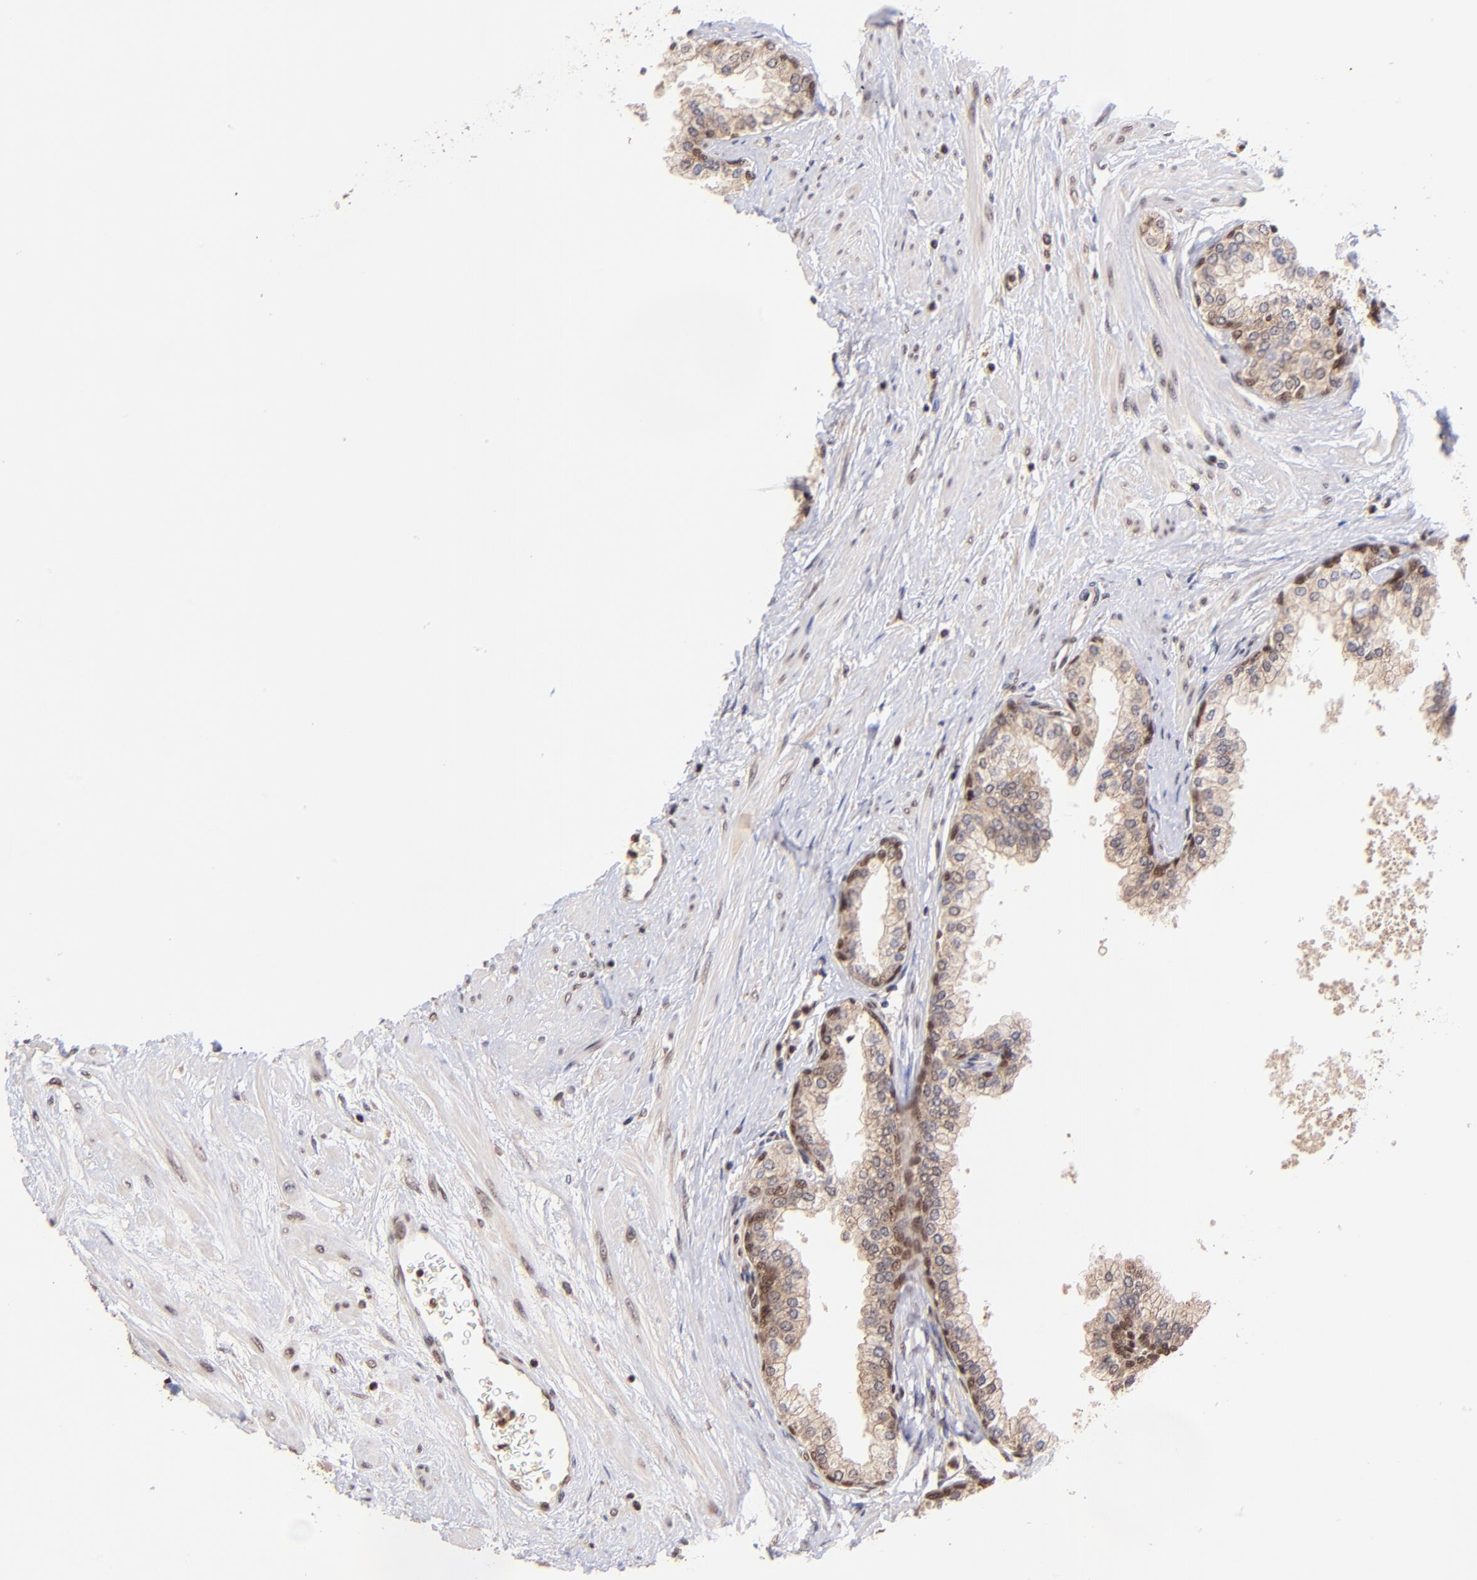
{"staining": {"intensity": "moderate", "quantity": ">75%", "location": "cytoplasmic/membranous,nuclear"}, "tissue": "prostate", "cell_type": "Glandular cells", "image_type": "normal", "snomed": [{"axis": "morphology", "description": "Normal tissue, NOS"}, {"axis": "topography", "description": "Prostate"}], "caption": "Moderate cytoplasmic/membranous,nuclear positivity for a protein is seen in about >75% of glandular cells of unremarkable prostate using immunohistochemistry.", "gene": "WDR25", "patient": {"sex": "male", "age": 60}}